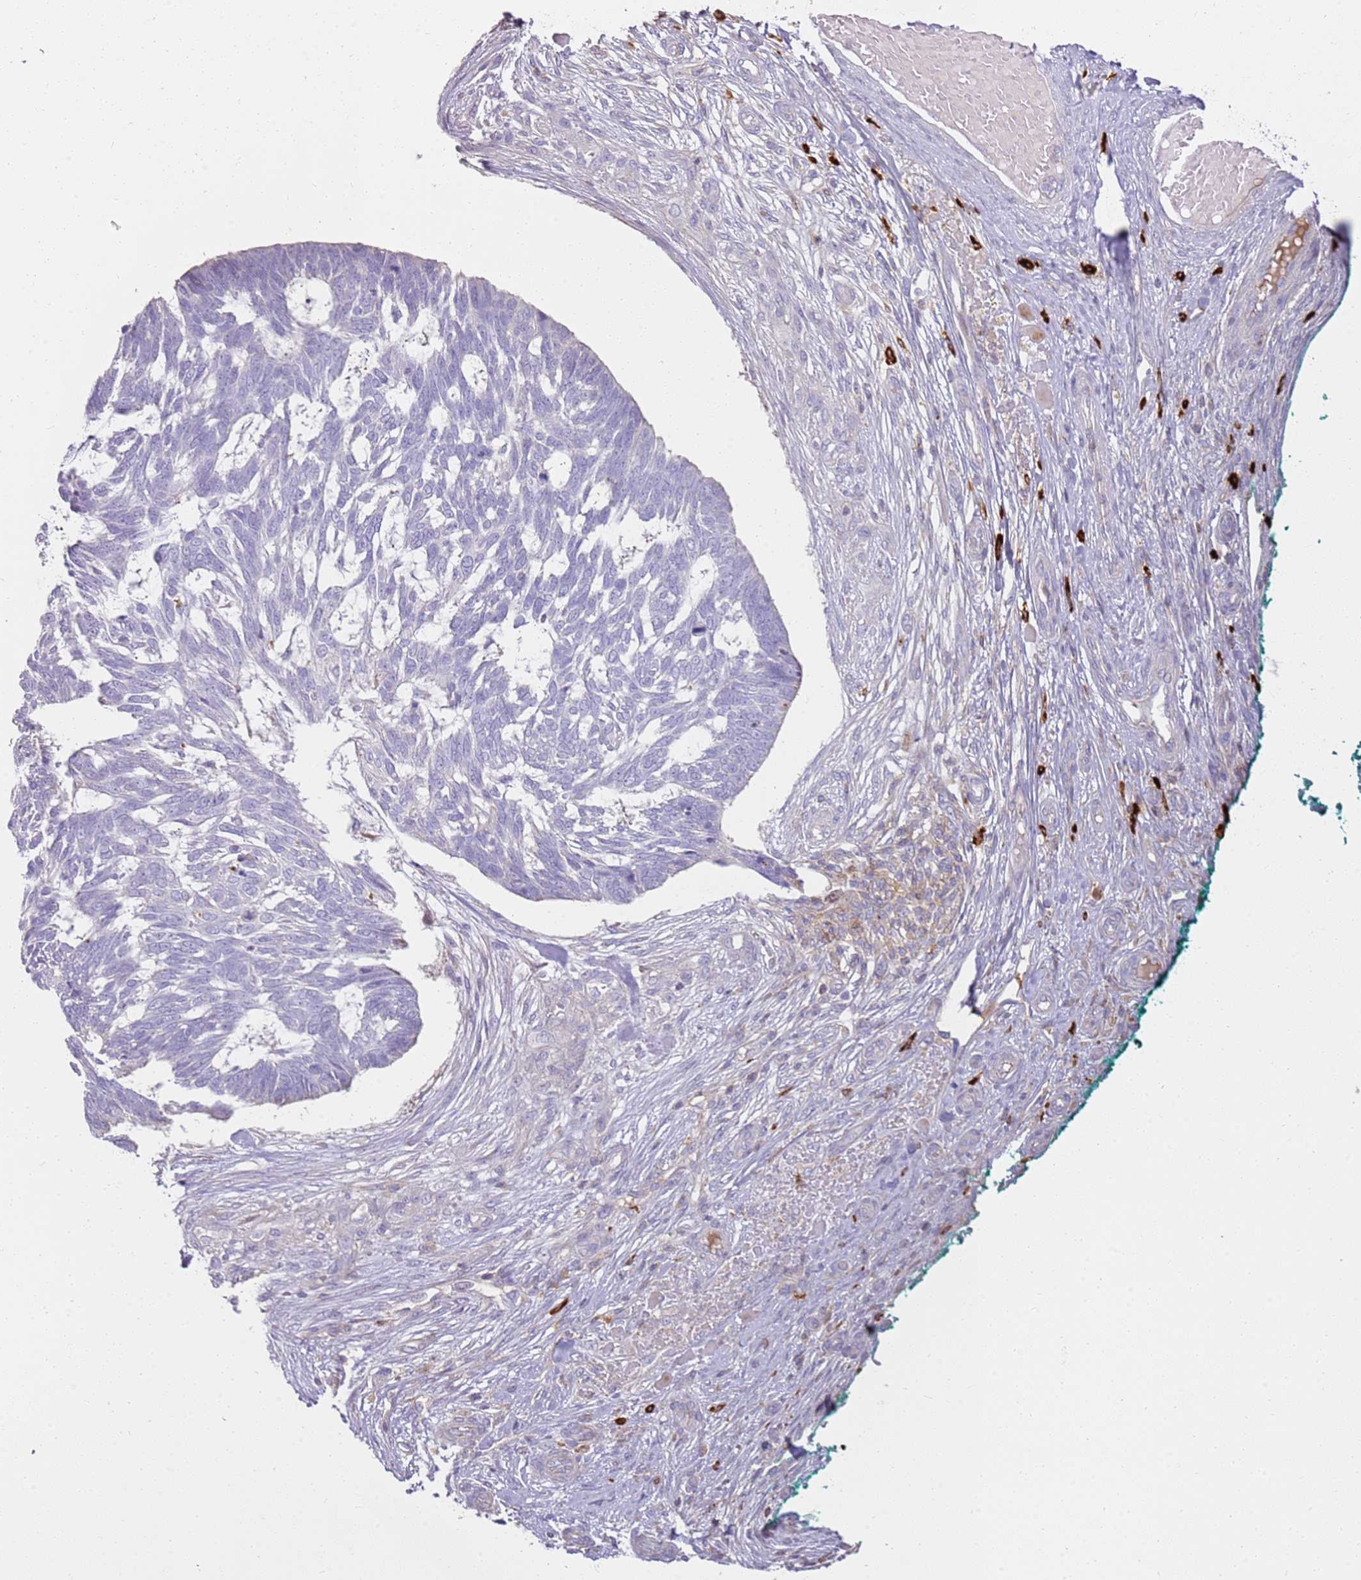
{"staining": {"intensity": "negative", "quantity": "none", "location": "none"}, "tissue": "skin cancer", "cell_type": "Tumor cells", "image_type": "cancer", "snomed": [{"axis": "morphology", "description": "Basal cell carcinoma"}, {"axis": "topography", "description": "Skin"}], "caption": "Protein analysis of skin cancer (basal cell carcinoma) demonstrates no significant positivity in tumor cells.", "gene": "FPR1", "patient": {"sex": "male", "age": 88}}